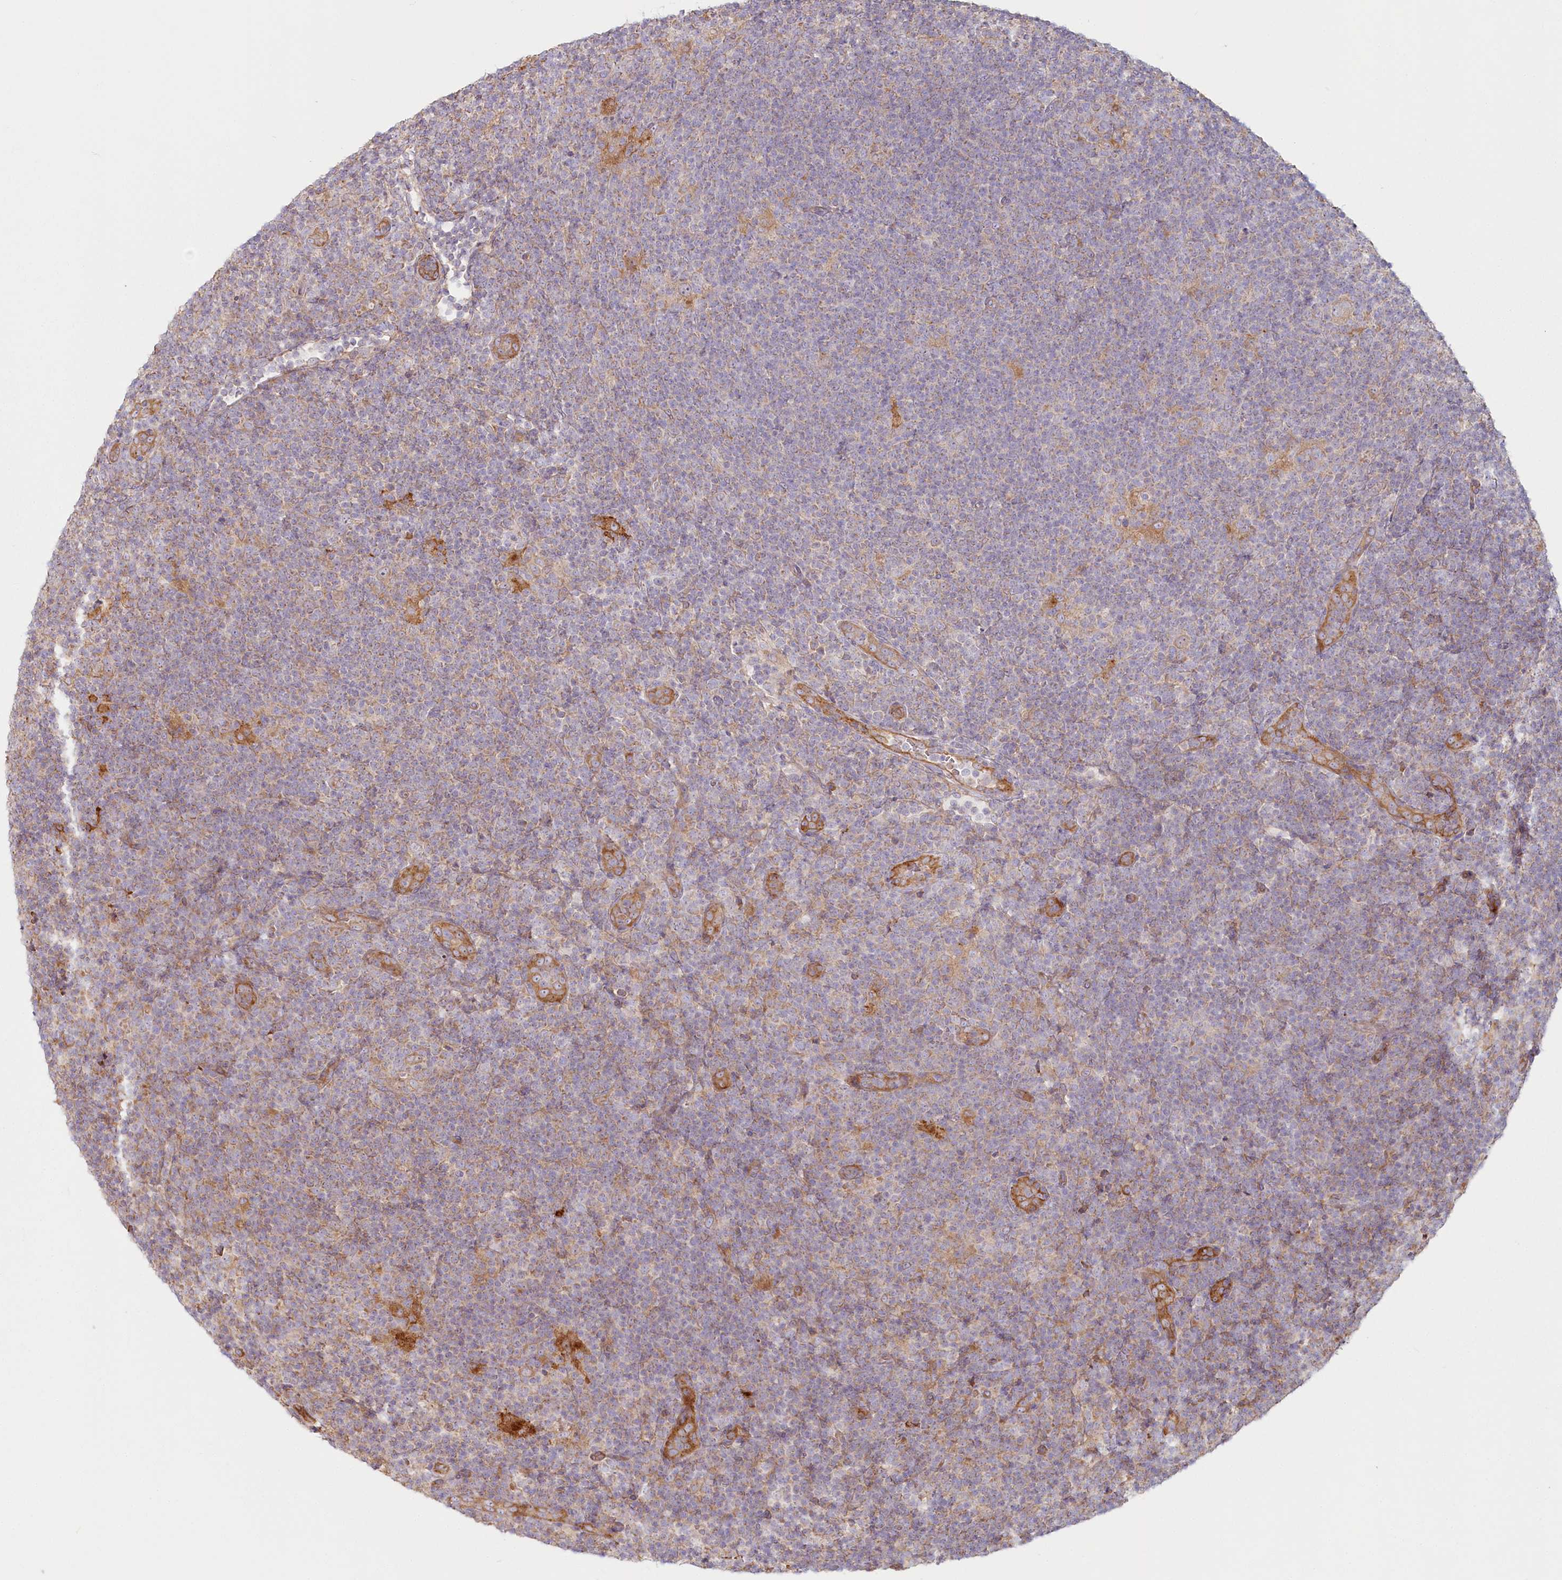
{"staining": {"intensity": "weak", "quantity": ">75%", "location": "cytoplasmic/membranous"}, "tissue": "lymphoma", "cell_type": "Tumor cells", "image_type": "cancer", "snomed": [{"axis": "morphology", "description": "Hodgkin's disease, NOS"}, {"axis": "topography", "description": "Lymph node"}], "caption": "Tumor cells show low levels of weak cytoplasmic/membranous expression in about >75% of cells in human Hodgkin's disease.", "gene": "HARS2", "patient": {"sex": "female", "age": 57}}